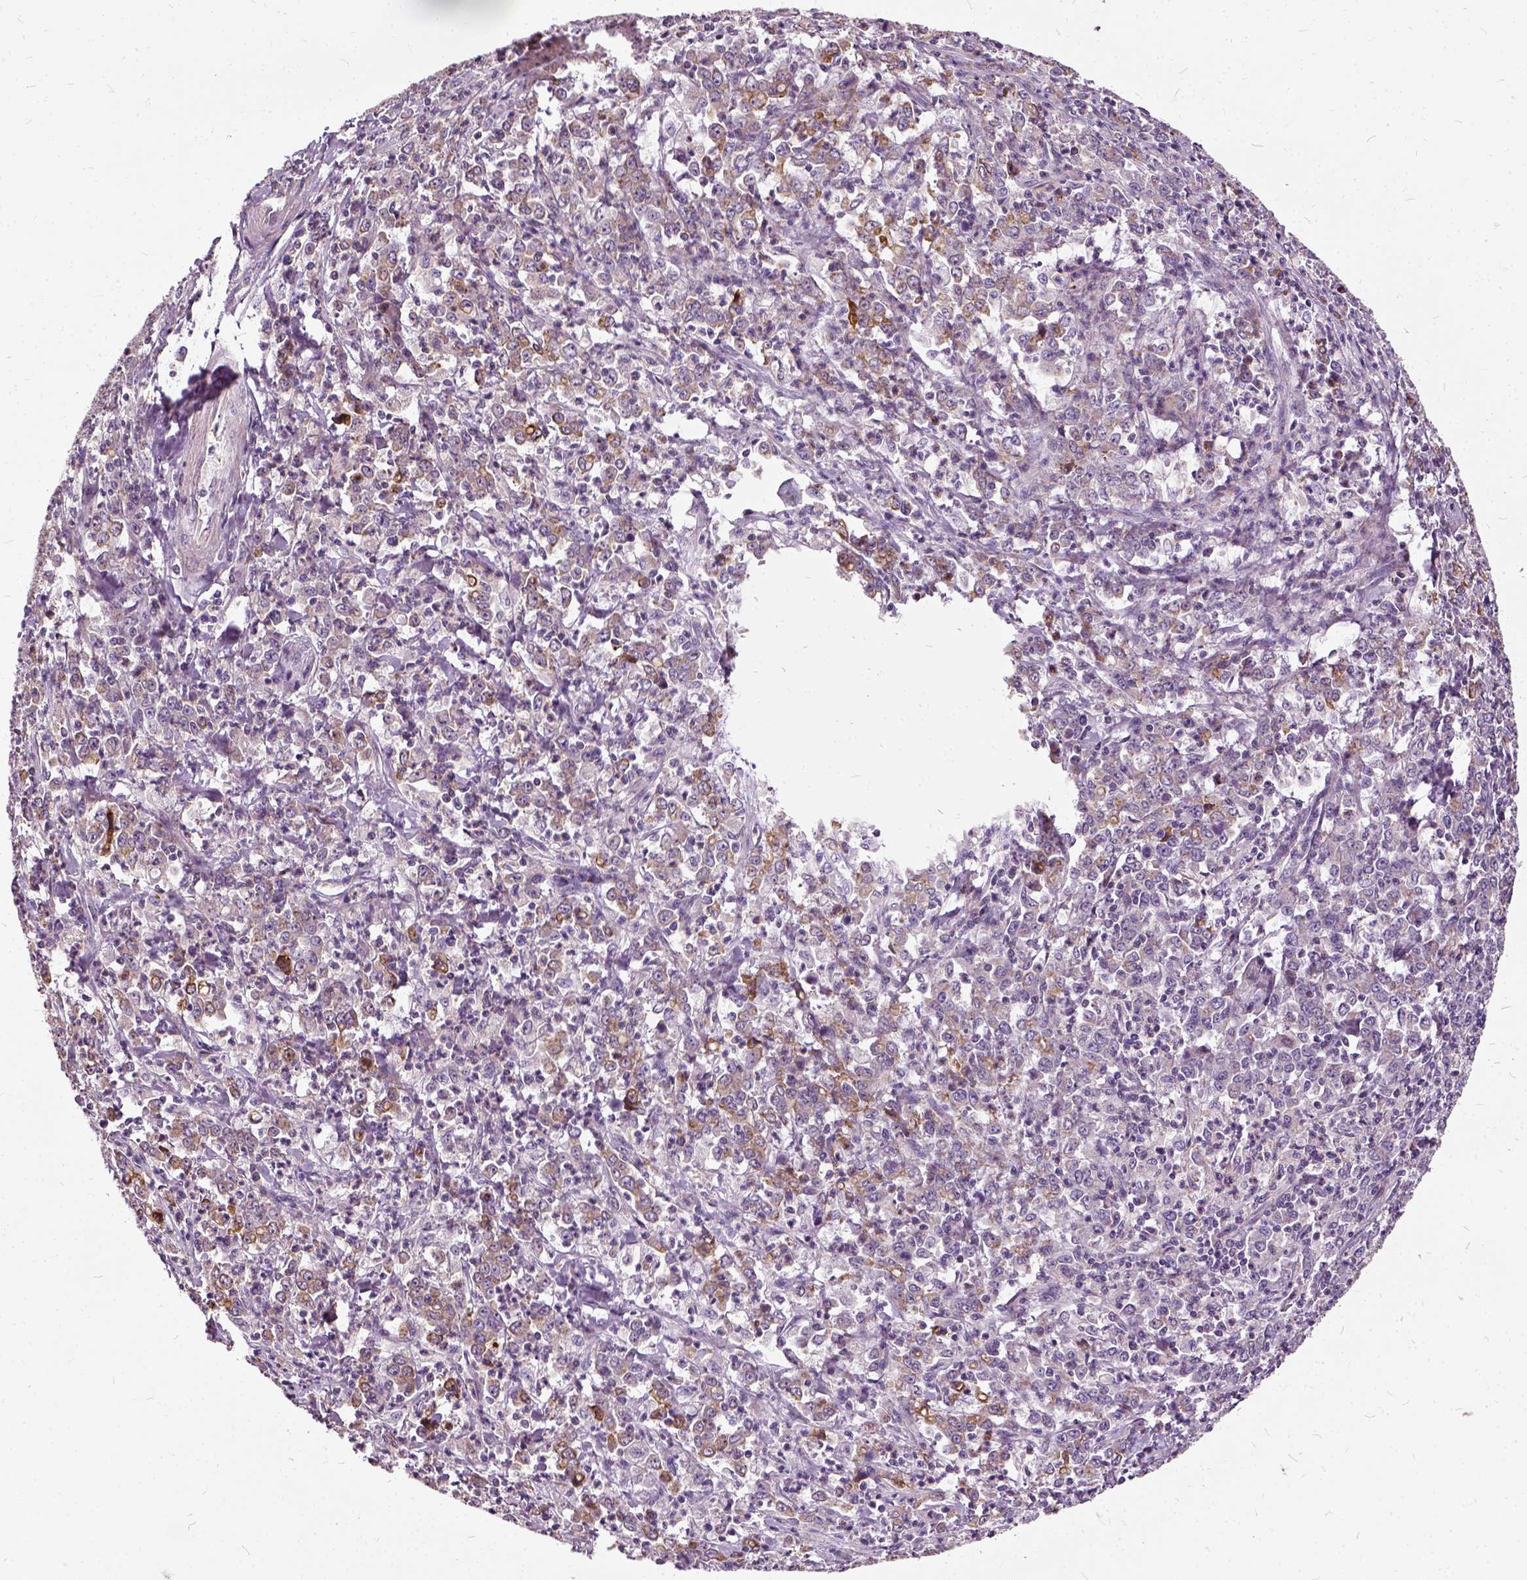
{"staining": {"intensity": "moderate", "quantity": "25%-75%", "location": "cytoplasmic/membranous"}, "tissue": "stomach cancer", "cell_type": "Tumor cells", "image_type": "cancer", "snomed": [{"axis": "morphology", "description": "Adenocarcinoma, NOS"}, {"axis": "topography", "description": "Stomach, lower"}], "caption": "Protein expression analysis of human stomach cancer (adenocarcinoma) reveals moderate cytoplasmic/membranous expression in approximately 25%-75% of tumor cells. Immunohistochemistry stains the protein of interest in brown and the nuclei are stained blue.", "gene": "ILRUN", "patient": {"sex": "female", "age": 71}}